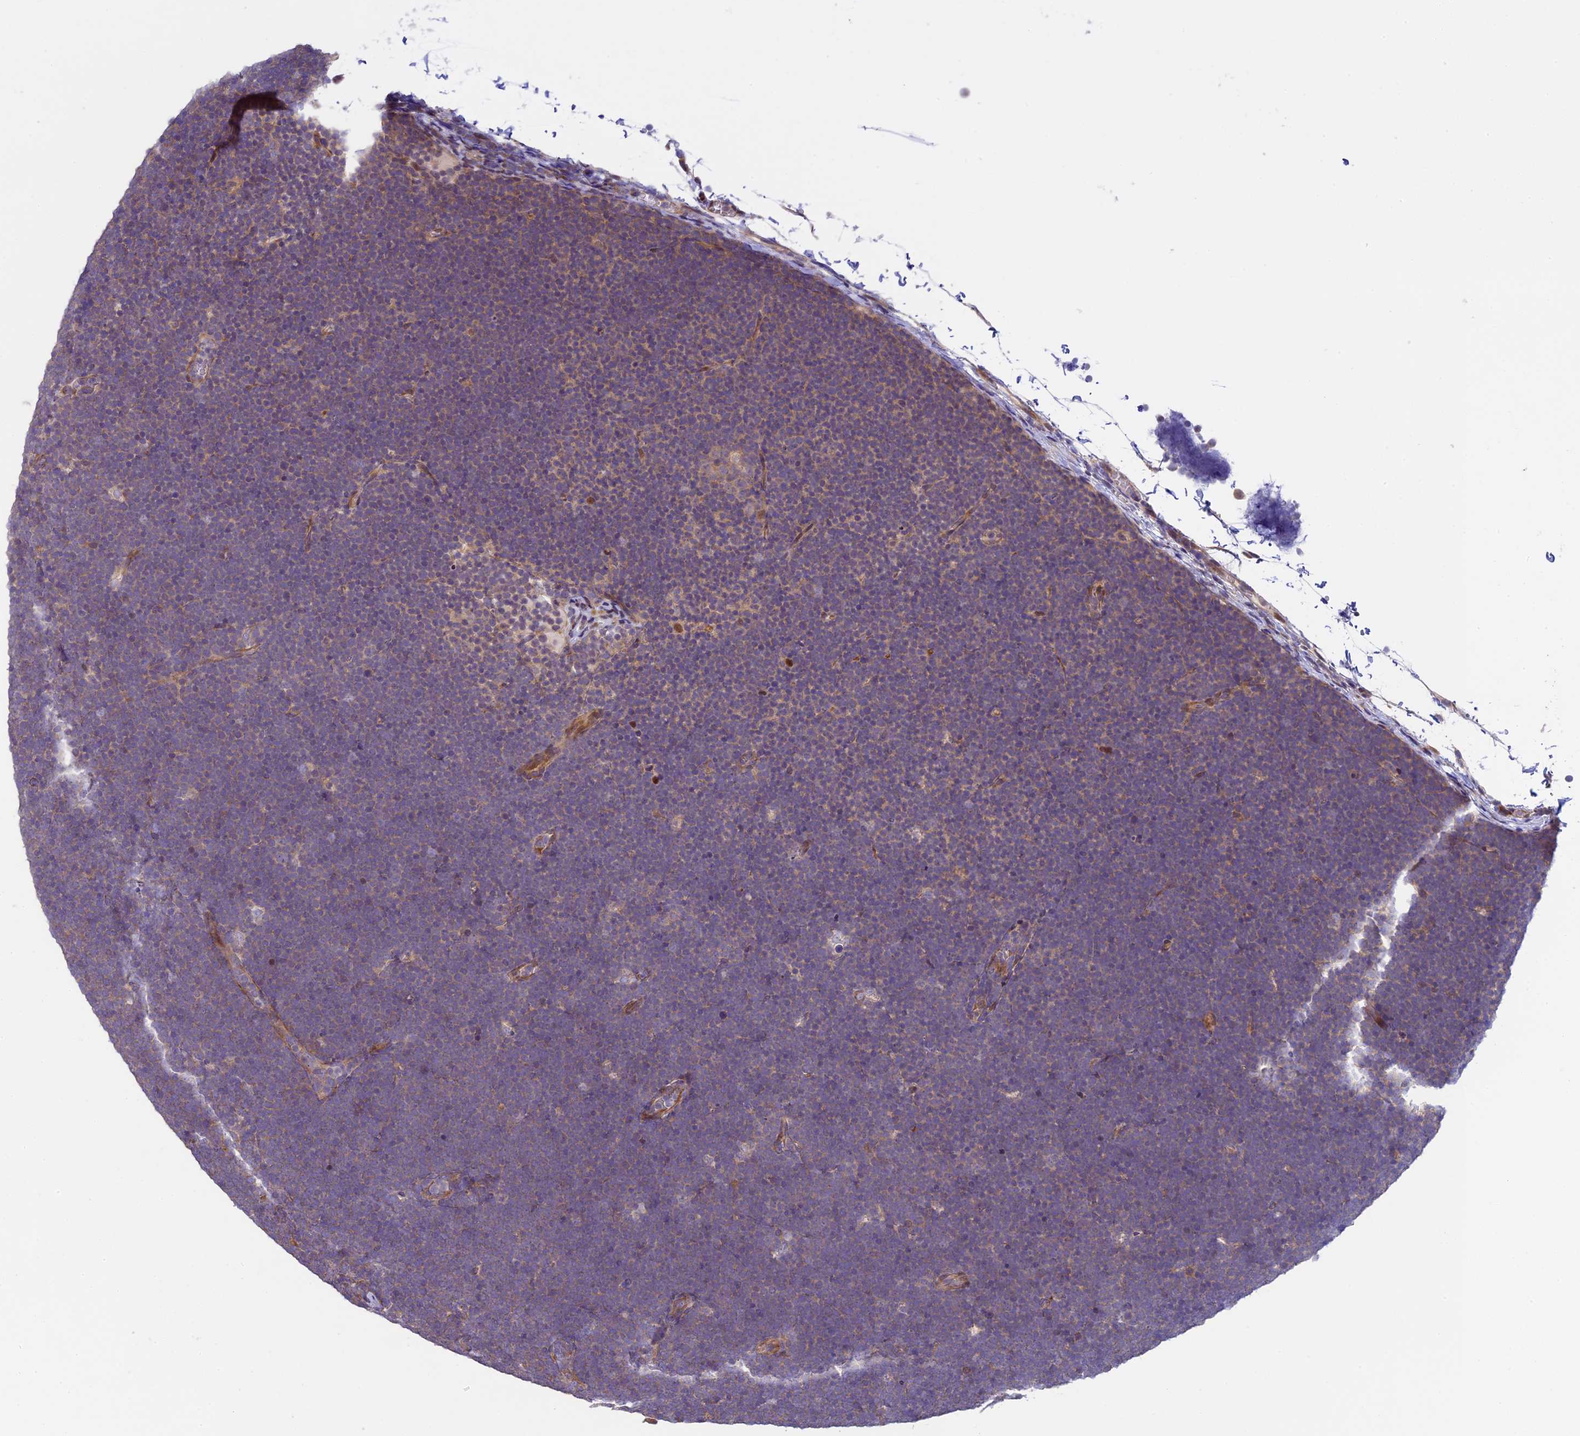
{"staining": {"intensity": "weak", "quantity": "<25%", "location": "cytoplasmic/membranous"}, "tissue": "lymphoma", "cell_type": "Tumor cells", "image_type": "cancer", "snomed": [{"axis": "morphology", "description": "Malignant lymphoma, non-Hodgkin's type, High grade"}, {"axis": "topography", "description": "Lymph node"}], "caption": "Protein analysis of malignant lymphoma, non-Hodgkin's type (high-grade) exhibits no significant expression in tumor cells. Brightfield microscopy of IHC stained with DAB (brown) and hematoxylin (blue), captured at high magnification.", "gene": "SPIRE1", "patient": {"sex": "male", "age": 13}}